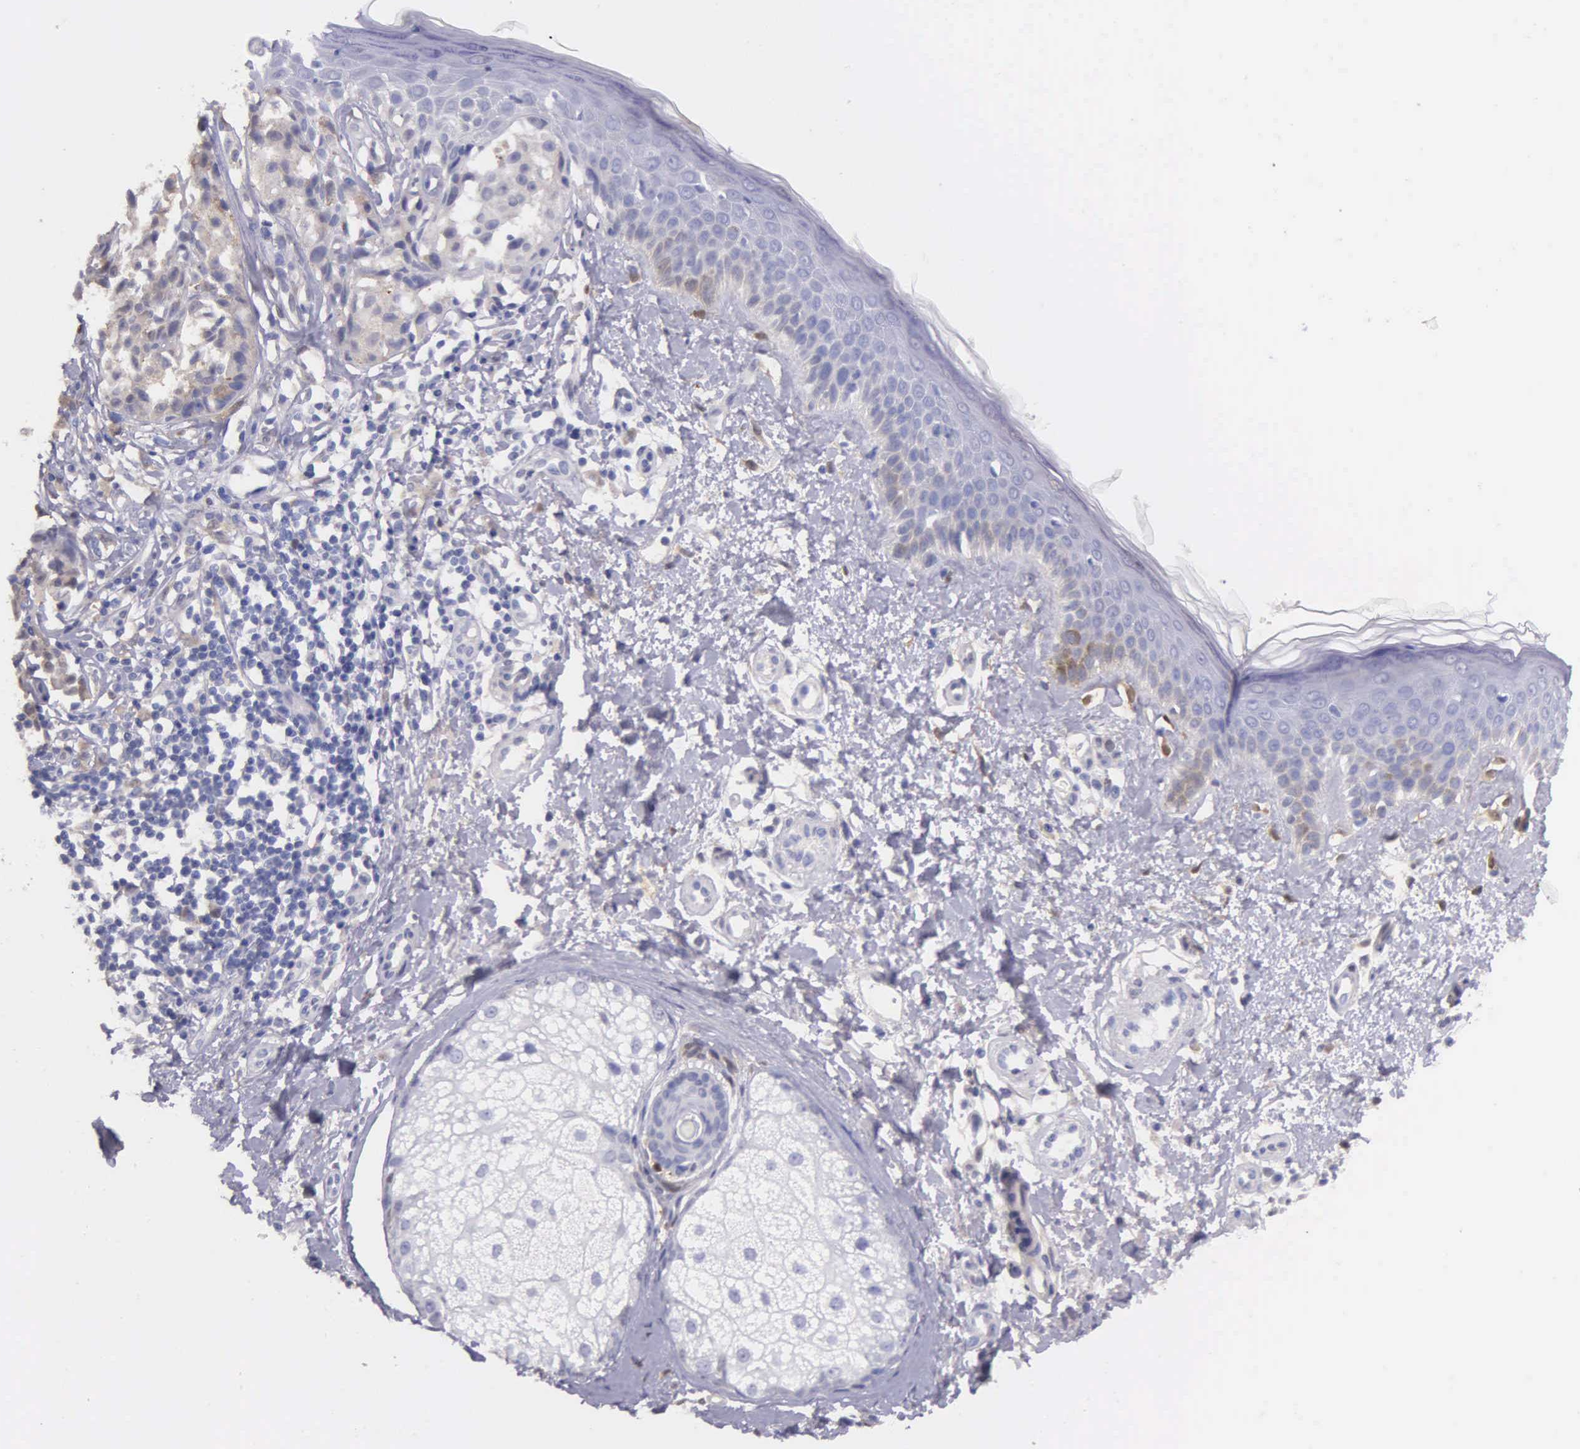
{"staining": {"intensity": "negative", "quantity": "none", "location": "none"}, "tissue": "melanoma", "cell_type": "Tumor cells", "image_type": "cancer", "snomed": [{"axis": "morphology", "description": "Malignant melanoma, NOS"}, {"axis": "topography", "description": "Skin"}], "caption": "Melanoma stained for a protein using IHC shows no expression tumor cells.", "gene": "GSTT2", "patient": {"sex": "male", "age": 49}}